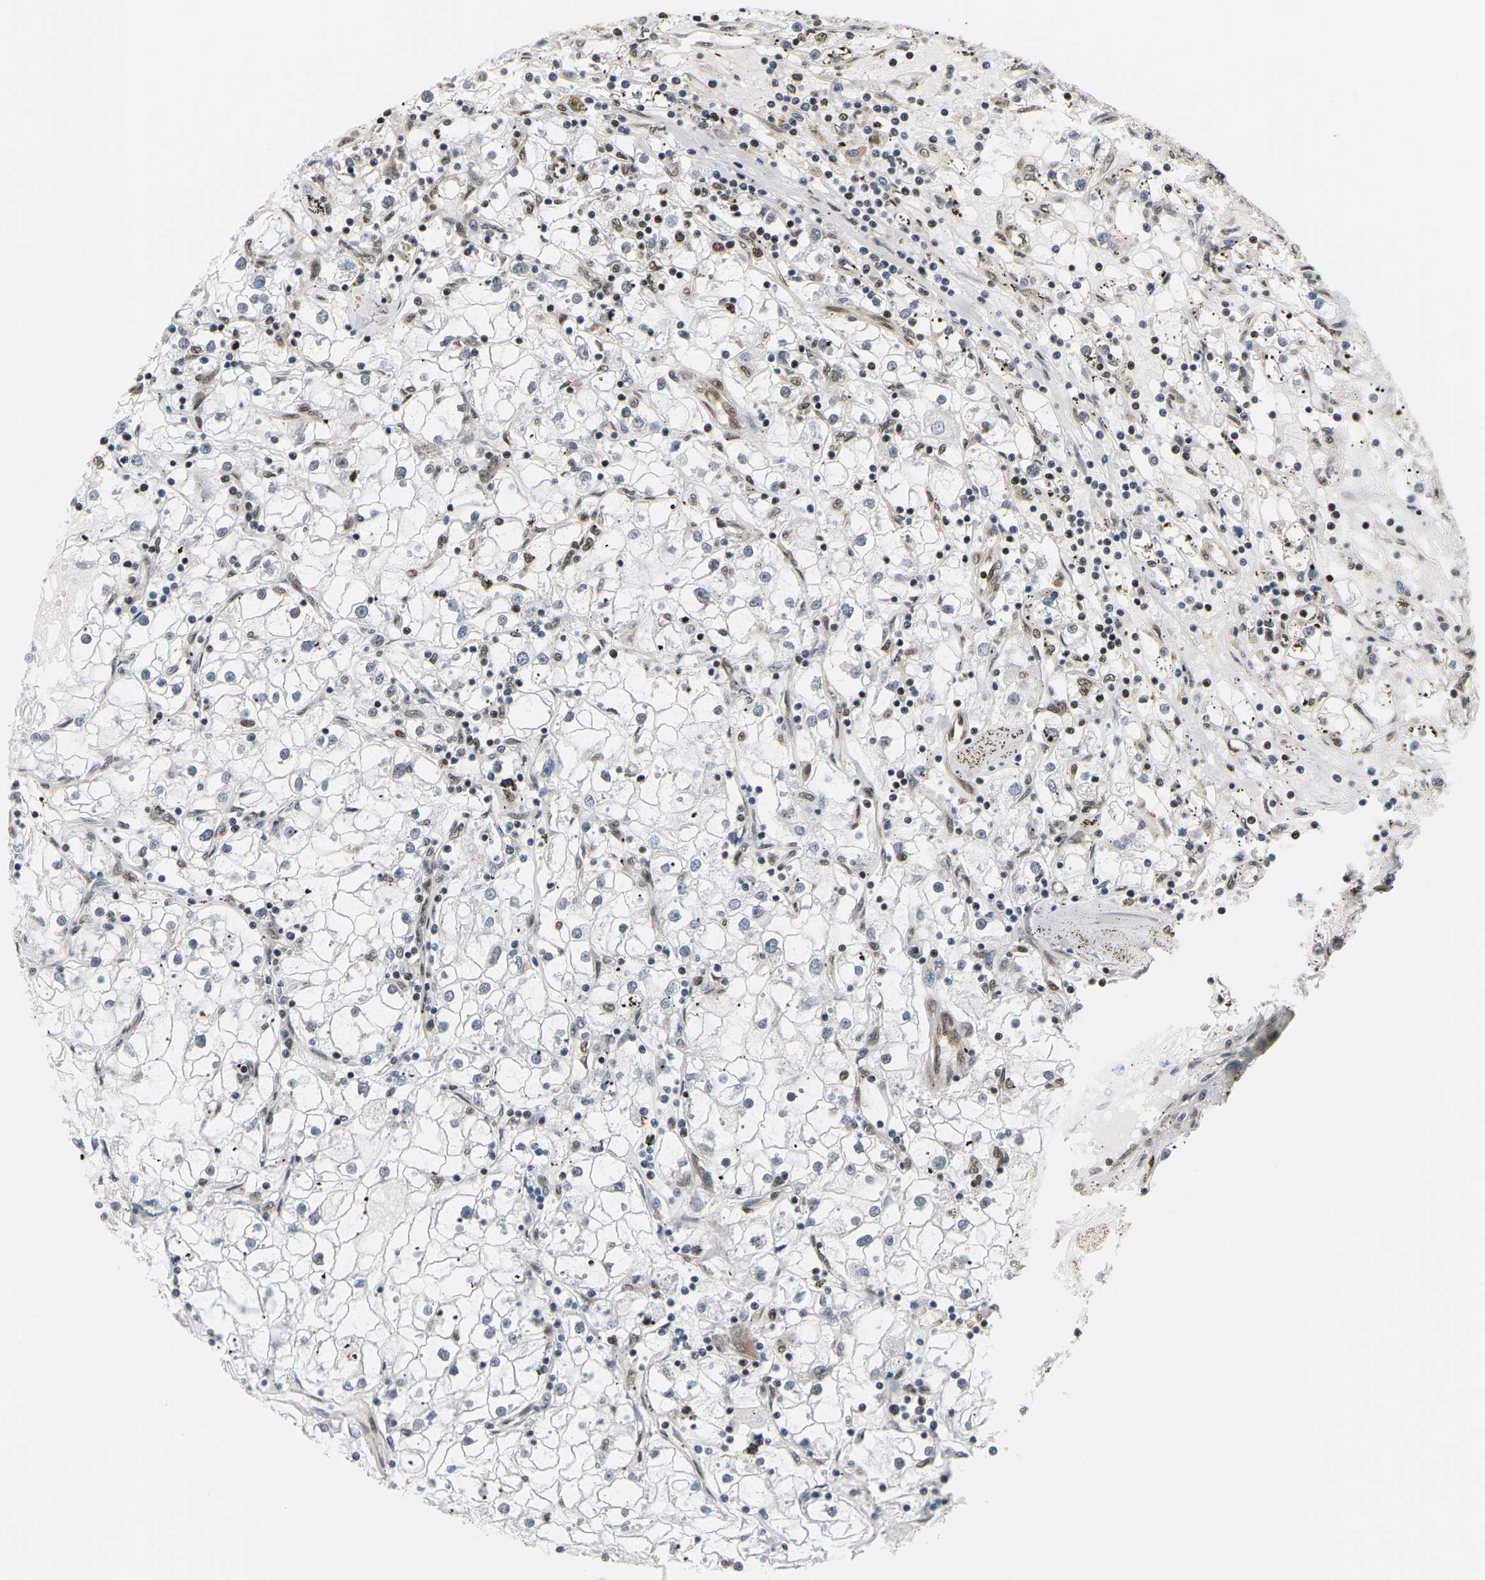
{"staining": {"intensity": "weak", "quantity": "25%-75%", "location": "nuclear"}, "tissue": "renal cancer", "cell_type": "Tumor cells", "image_type": "cancer", "snomed": [{"axis": "morphology", "description": "Adenocarcinoma, NOS"}, {"axis": "topography", "description": "Kidney"}], "caption": "Tumor cells show weak nuclear positivity in about 25%-75% of cells in renal adenocarcinoma.", "gene": "CELF1", "patient": {"sex": "male", "age": 56}}